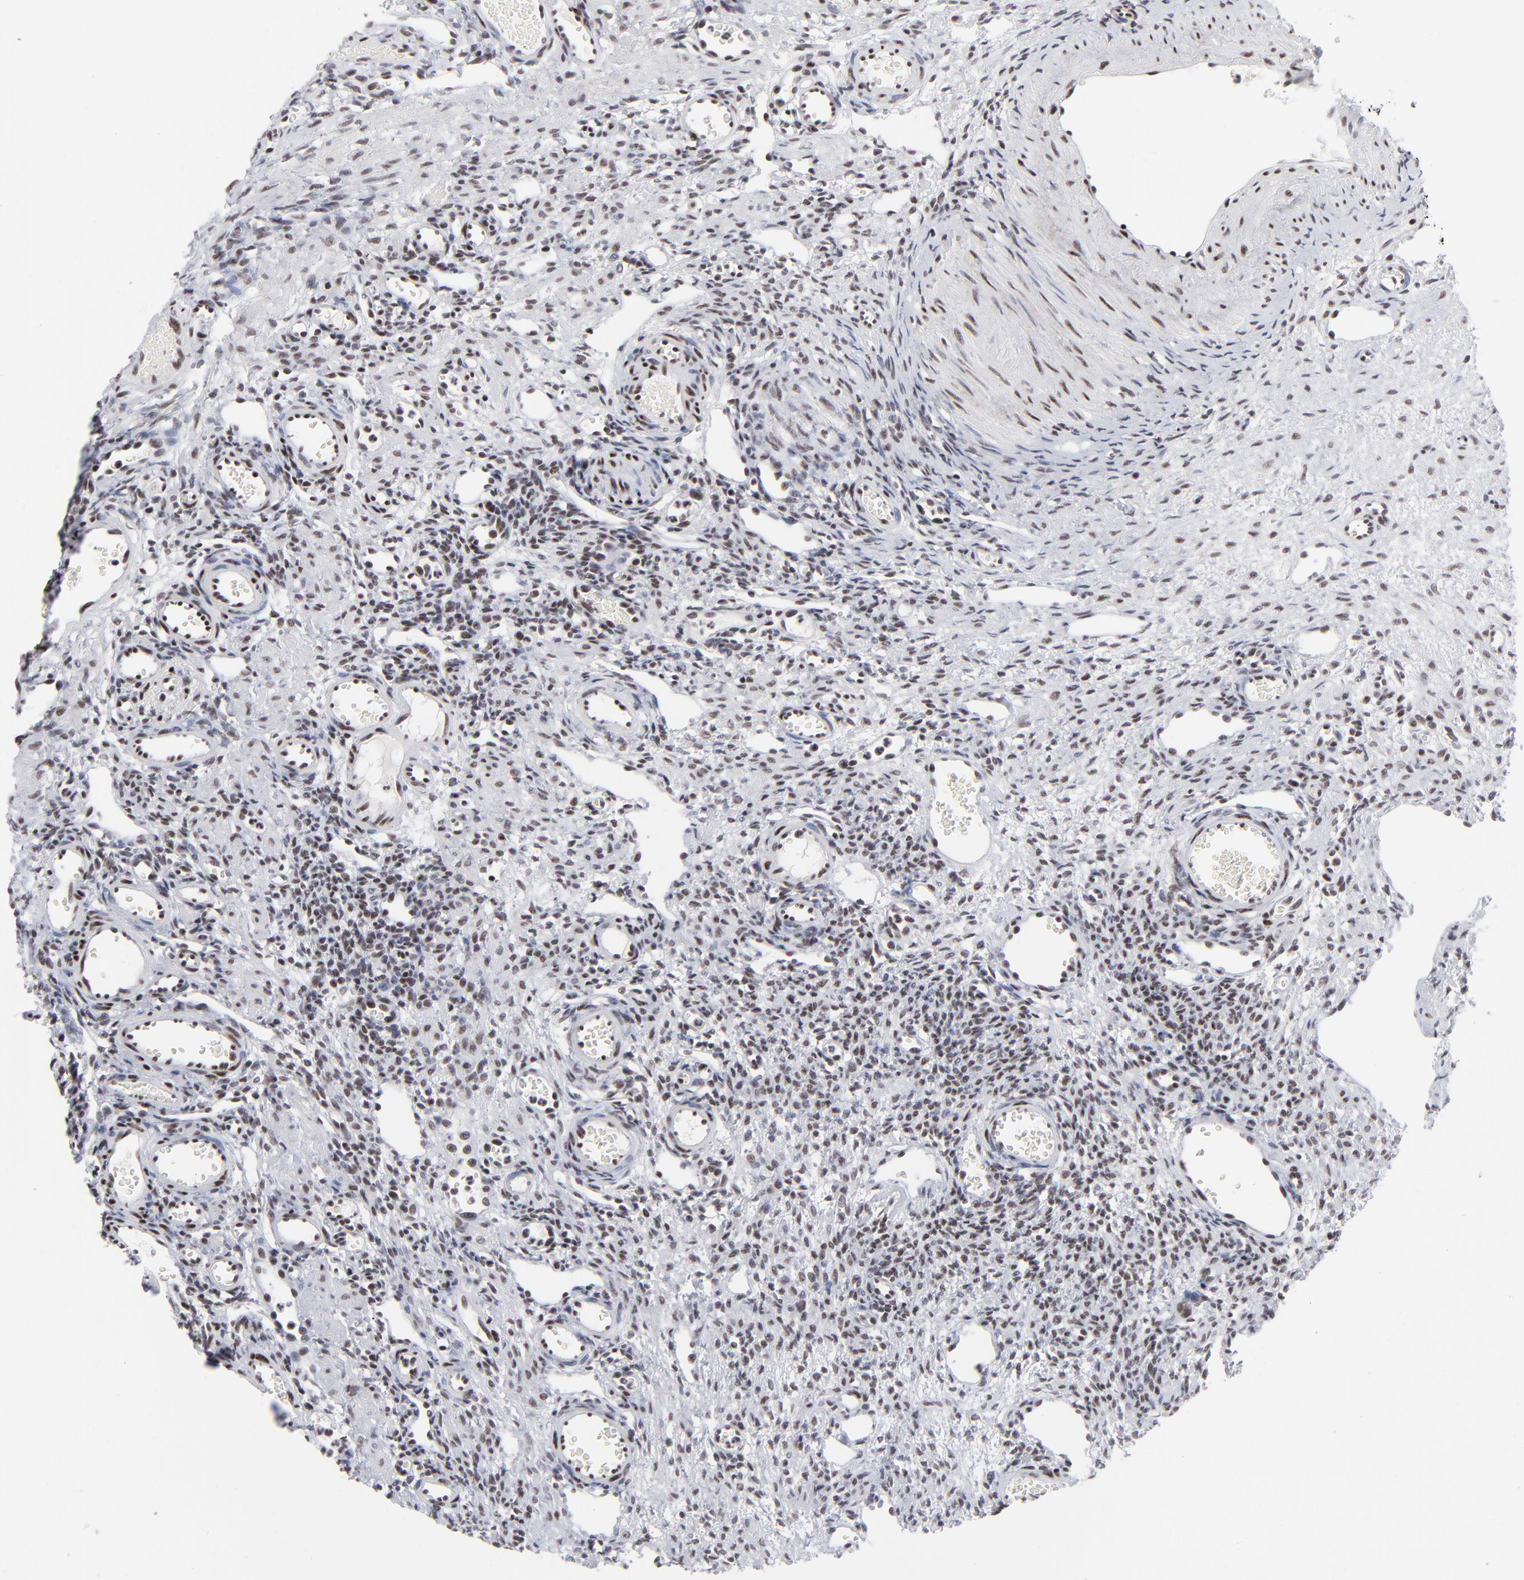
{"staining": {"intensity": "weak", "quantity": ">75%", "location": "nuclear"}, "tissue": "ovary", "cell_type": "Follicle cells", "image_type": "normal", "snomed": [{"axis": "morphology", "description": "Normal tissue, NOS"}, {"axis": "topography", "description": "Ovary"}], "caption": "Immunohistochemistry image of unremarkable human ovary stained for a protein (brown), which demonstrates low levels of weak nuclear positivity in about >75% of follicle cells.", "gene": "SP2", "patient": {"sex": "female", "age": 33}}